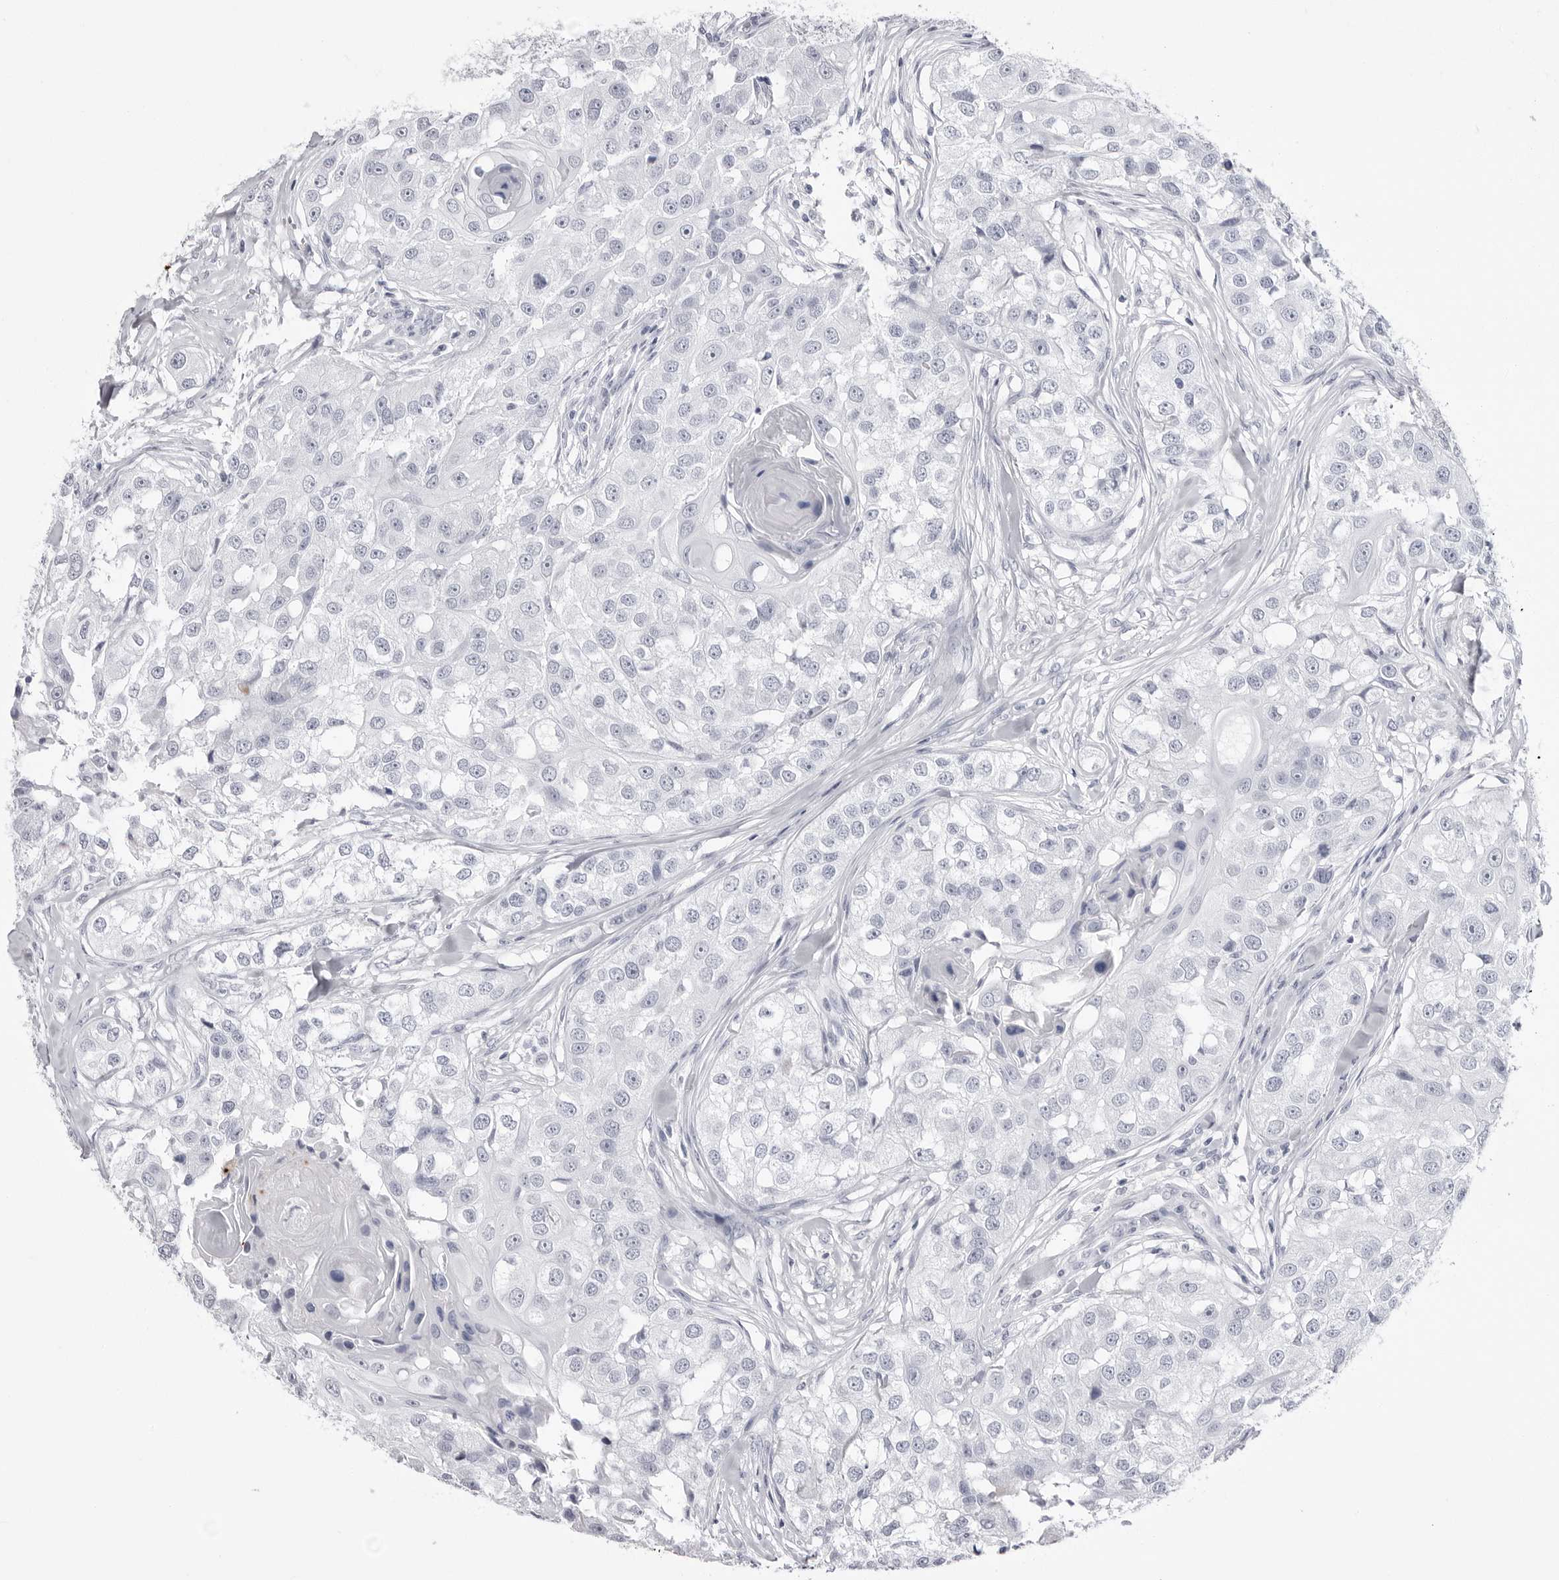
{"staining": {"intensity": "negative", "quantity": "none", "location": "none"}, "tissue": "head and neck cancer", "cell_type": "Tumor cells", "image_type": "cancer", "snomed": [{"axis": "morphology", "description": "Normal tissue, NOS"}, {"axis": "morphology", "description": "Squamous cell carcinoma, NOS"}, {"axis": "topography", "description": "Skeletal muscle"}, {"axis": "topography", "description": "Head-Neck"}], "caption": "Tumor cells show no significant protein expression in squamous cell carcinoma (head and neck).", "gene": "COL26A1", "patient": {"sex": "male", "age": 51}}